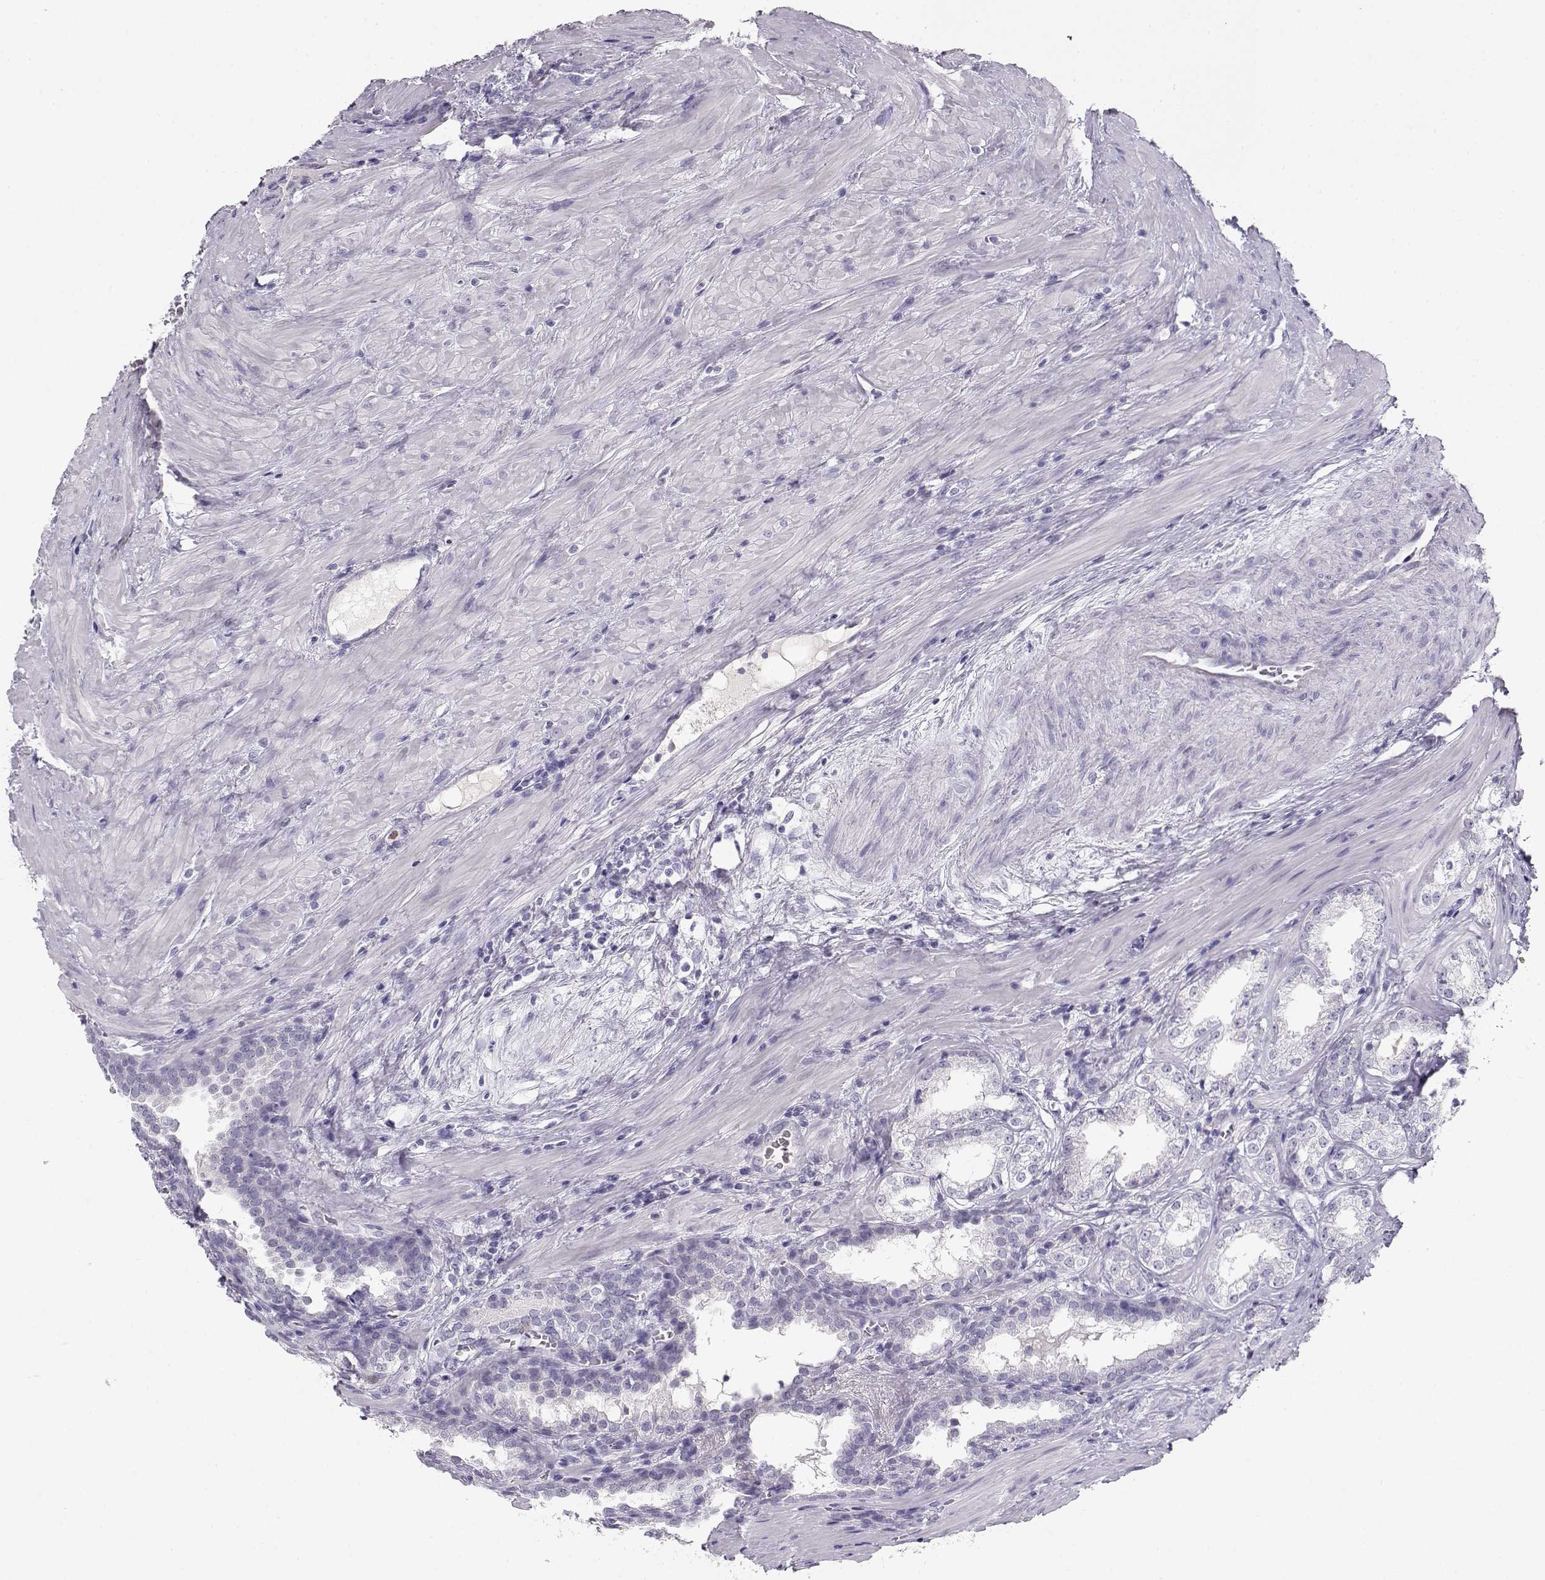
{"staining": {"intensity": "negative", "quantity": "none", "location": "none"}, "tissue": "prostate cancer", "cell_type": "Tumor cells", "image_type": "cancer", "snomed": [{"axis": "morphology", "description": "Adenocarcinoma, NOS"}, {"axis": "topography", "description": "Prostate and seminal vesicle, NOS"}], "caption": "This is an IHC image of prostate cancer (adenocarcinoma). There is no positivity in tumor cells.", "gene": "OPN5", "patient": {"sex": "male", "age": 63}}